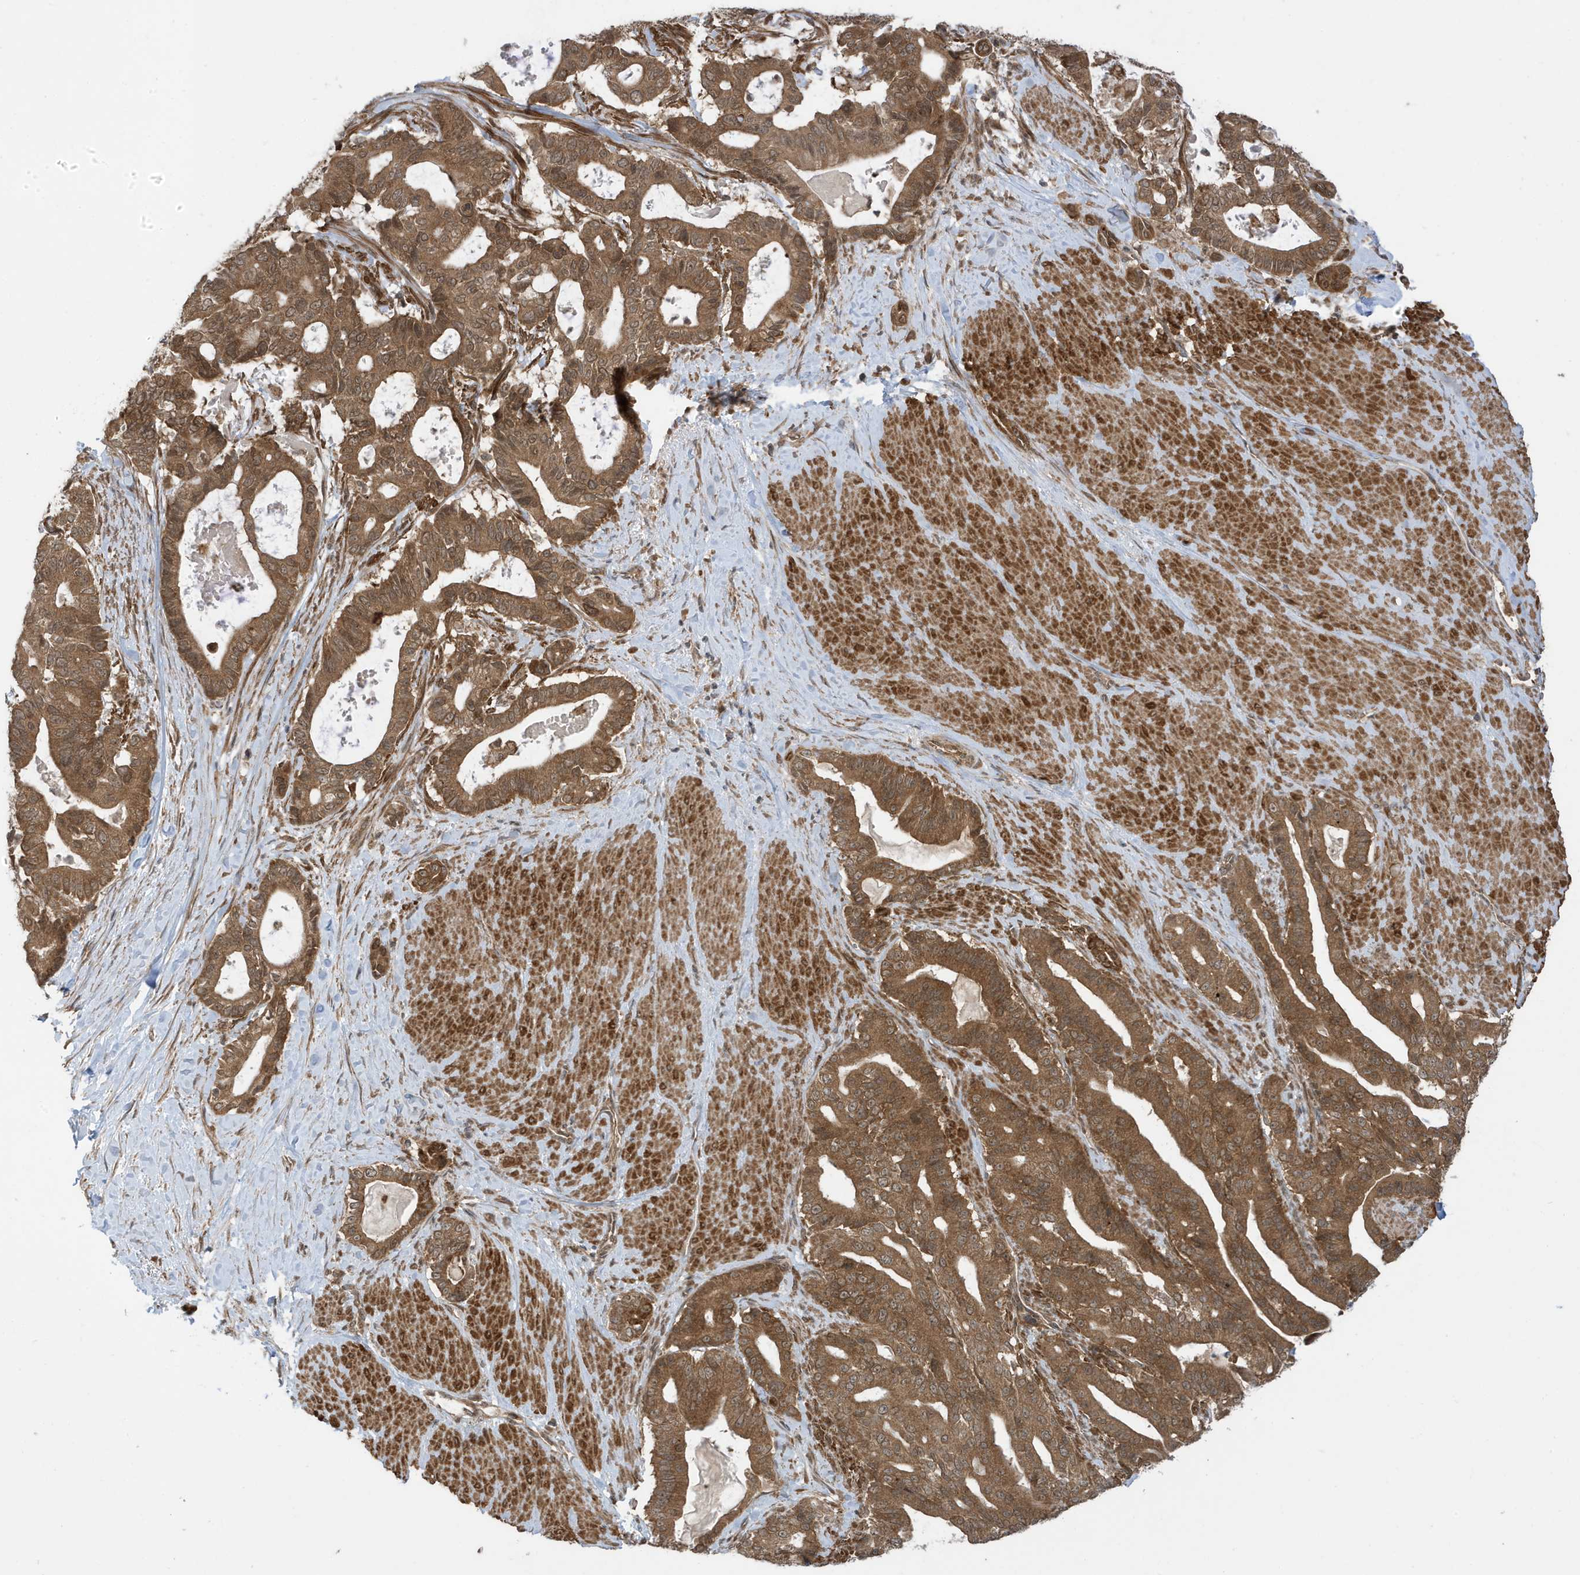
{"staining": {"intensity": "strong", "quantity": ">75%", "location": "cytoplasmic/membranous"}, "tissue": "pancreatic cancer", "cell_type": "Tumor cells", "image_type": "cancer", "snomed": [{"axis": "morphology", "description": "Adenocarcinoma, NOS"}, {"axis": "topography", "description": "Pancreas"}], "caption": "Immunohistochemical staining of pancreatic adenocarcinoma demonstrates strong cytoplasmic/membranous protein expression in approximately >75% of tumor cells. (Brightfield microscopy of DAB IHC at high magnification).", "gene": "DHX36", "patient": {"sex": "male", "age": 63}}